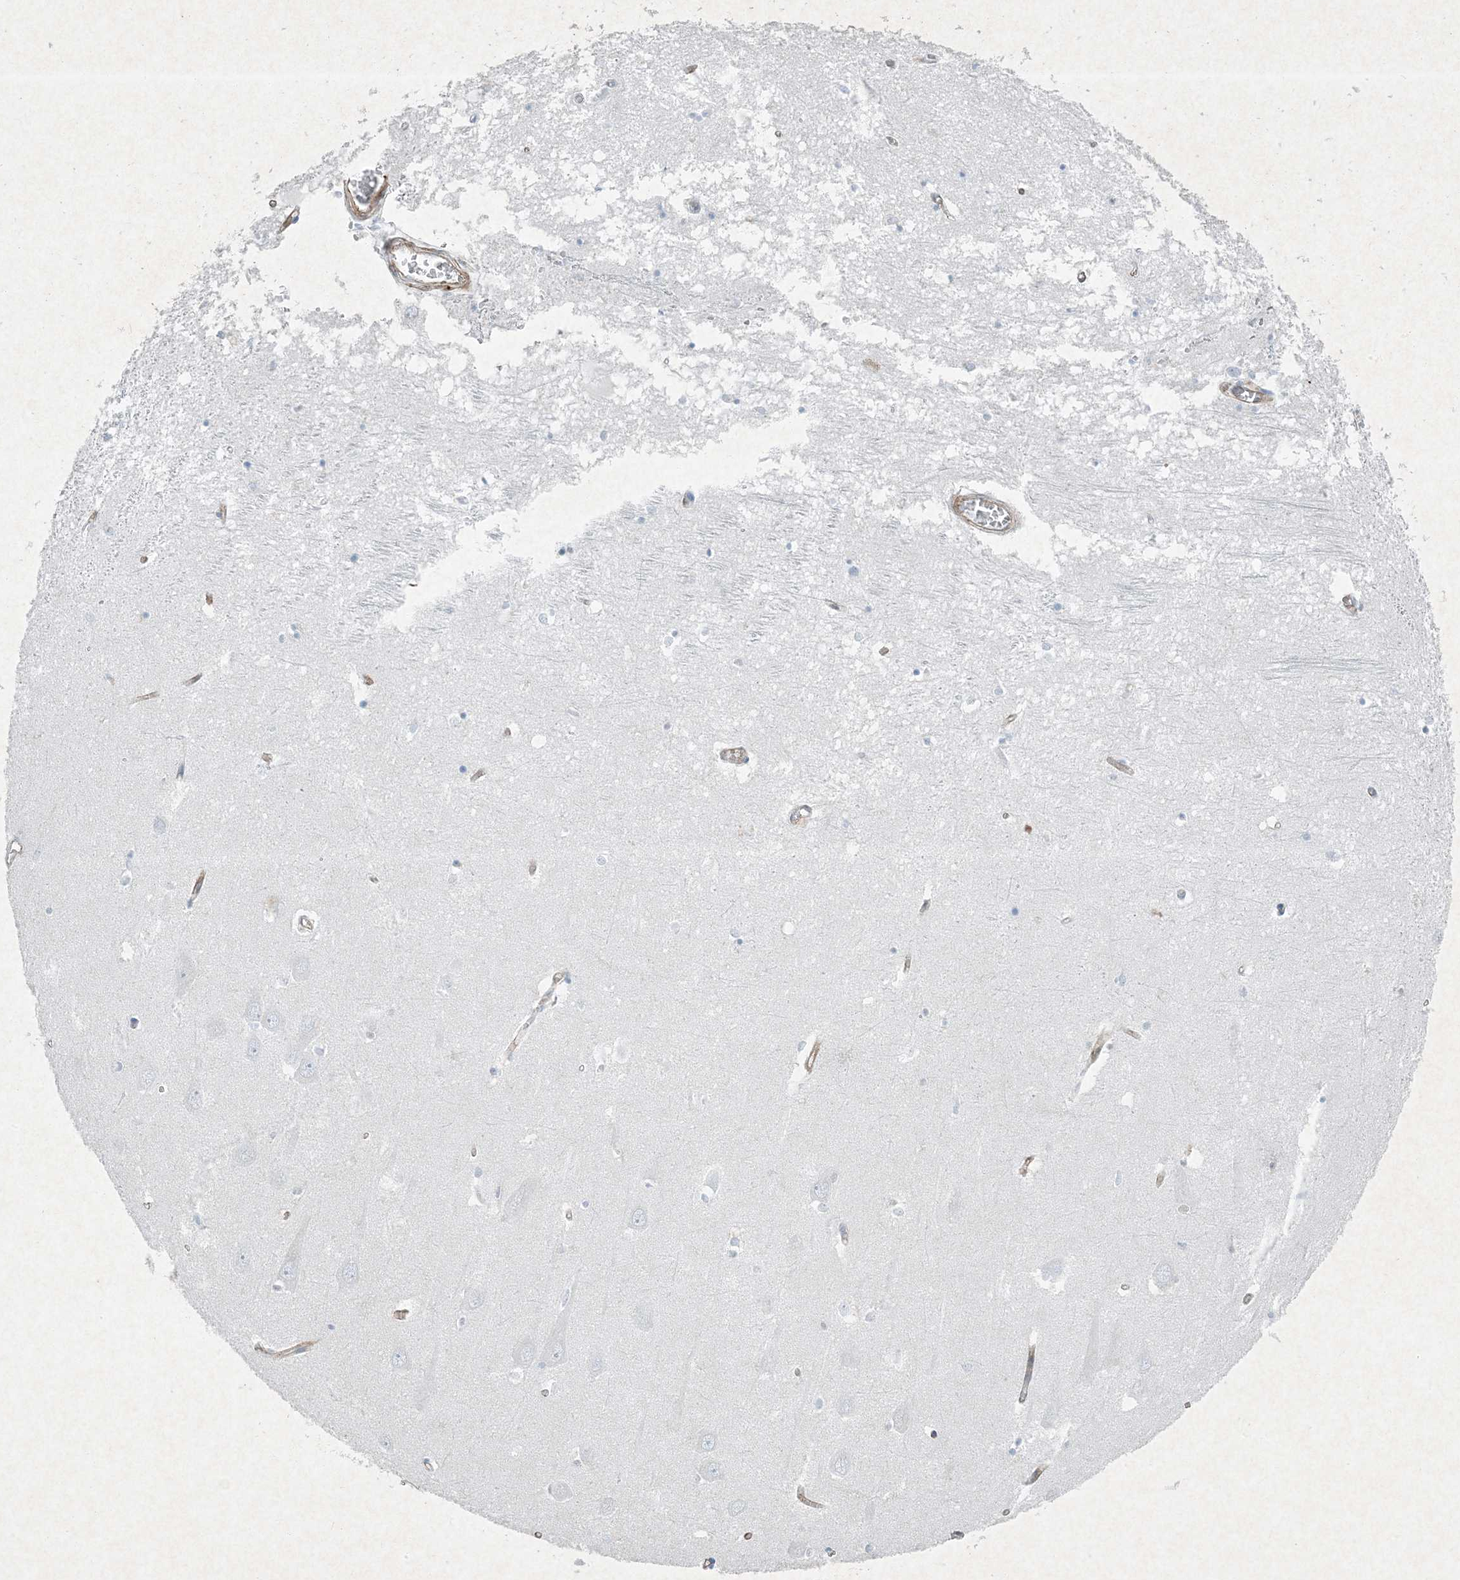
{"staining": {"intensity": "negative", "quantity": "none", "location": "none"}, "tissue": "hippocampus", "cell_type": "Glial cells", "image_type": "normal", "snomed": [{"axis": "morphology", "description": "Normal tissue, NOS"}, {"axis": "topography", "description": "Hippocampus"}], "caption": "Immunohistochemistry micrograph of normal hippocampus: human hippocampus stained with DAB (3,3'-diaminobenzidine) exhibits no significant protein positivity in glial cells. (Stains: DAB (3,3'-diaminobenzidine) immunohistochemistry (IHC) with hematoxylin counter stain, Microscopy: brightfield microscopy at high magnification).", "gene": "PGM5", "patient": {"sex": "male", "age": 70}}